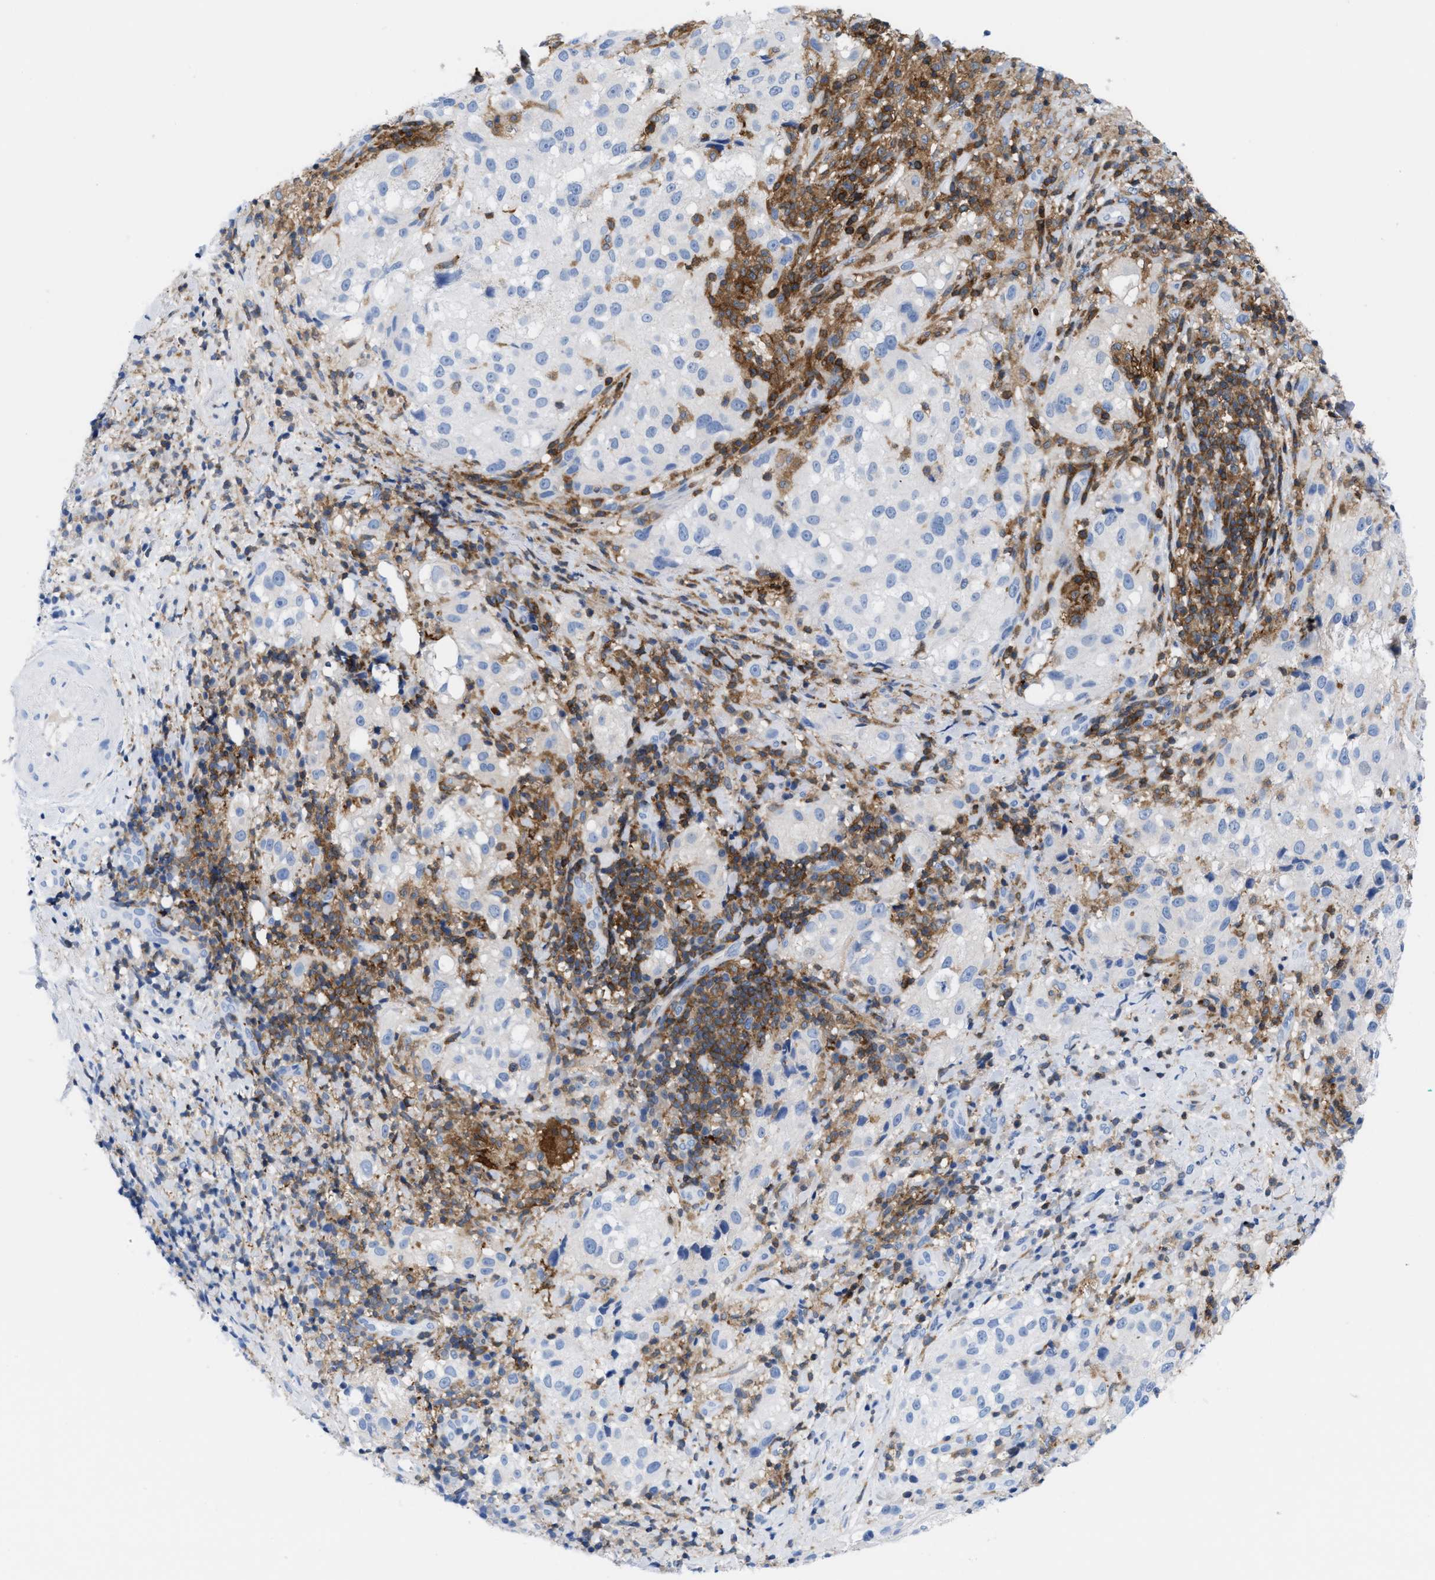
{"staining": {"intensity": "negative", "quantity": "none", "location": "none"}, "tissue": "melanoma", "cell_type": "Tumor cells", "image_type": "cancer", "snomed": [{"axis": "morphology", "description": "Necrosis, NOS"}, {"axis": "morphology", "description": "Malignant melanoma, NOS"}, {"axis": "topography", "description": "Skin"}], "caption": "Immunohistochemistry (IHC) of malignant melanoma demonstrates no positivity in tumor cells. (DAB immunohistochemistry (IHC) visualized using brightfield microscopy, high magnification).", "gene": "LCP1", "patient": {"sex": "female", "age": 87}}